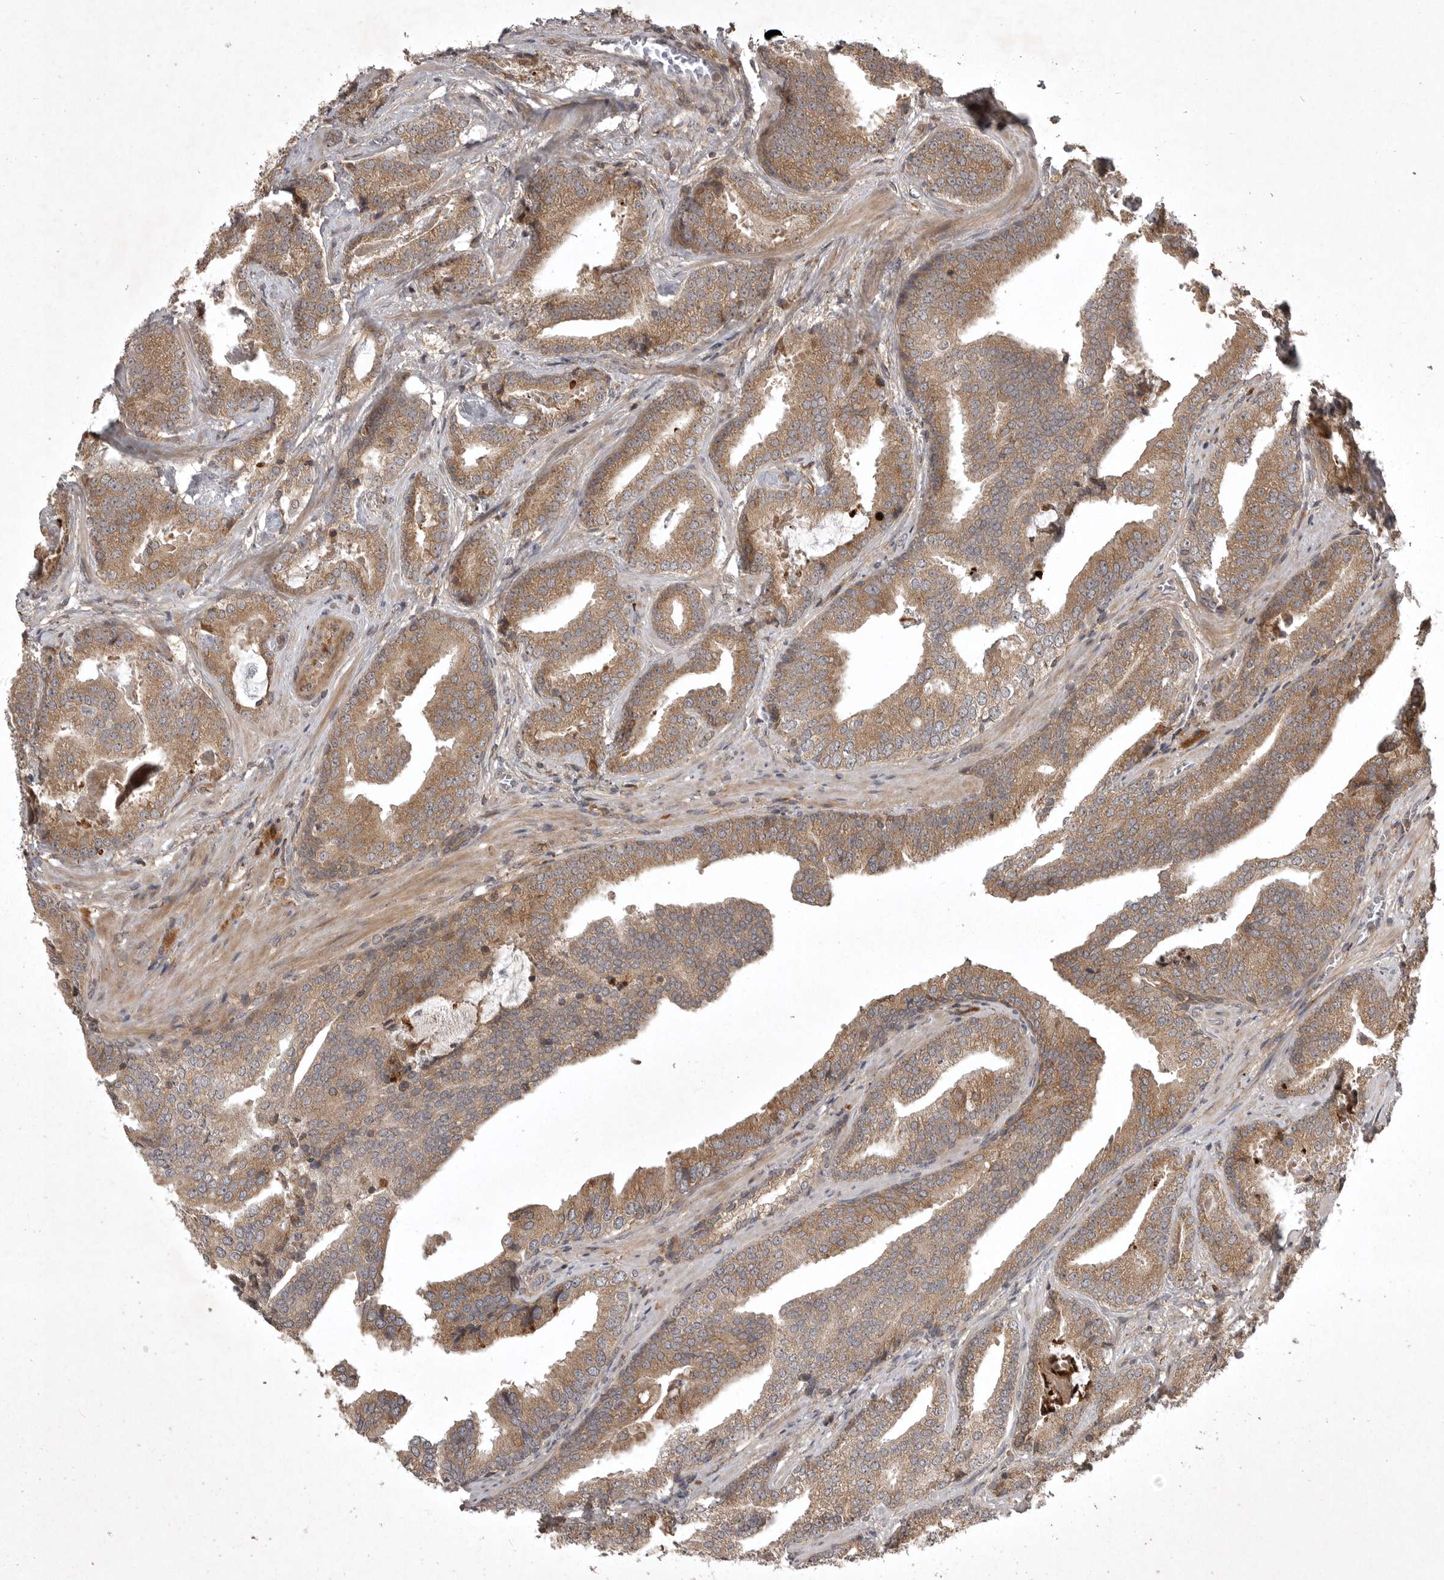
{"staining": {"intensity": "moderate", "quantity": ">75%", "location": "cytoplasmic/membranous"}, "tissue": "prostate cancer", "cell_type": "Tumor cells", "image_type": "cancer", "snomed": [{"axis": "morphology", "description": "Adenocarcinoma, Low grade"}, {"axis": "topography", "description": "Prostate"}], "caption": "Prostate cancer tissue reveals moderate cytoplasmic/membranous positivity in about >75% of tumor cells", "gene": "GPR31", "patient": {"sex": "male", "age": 67}}